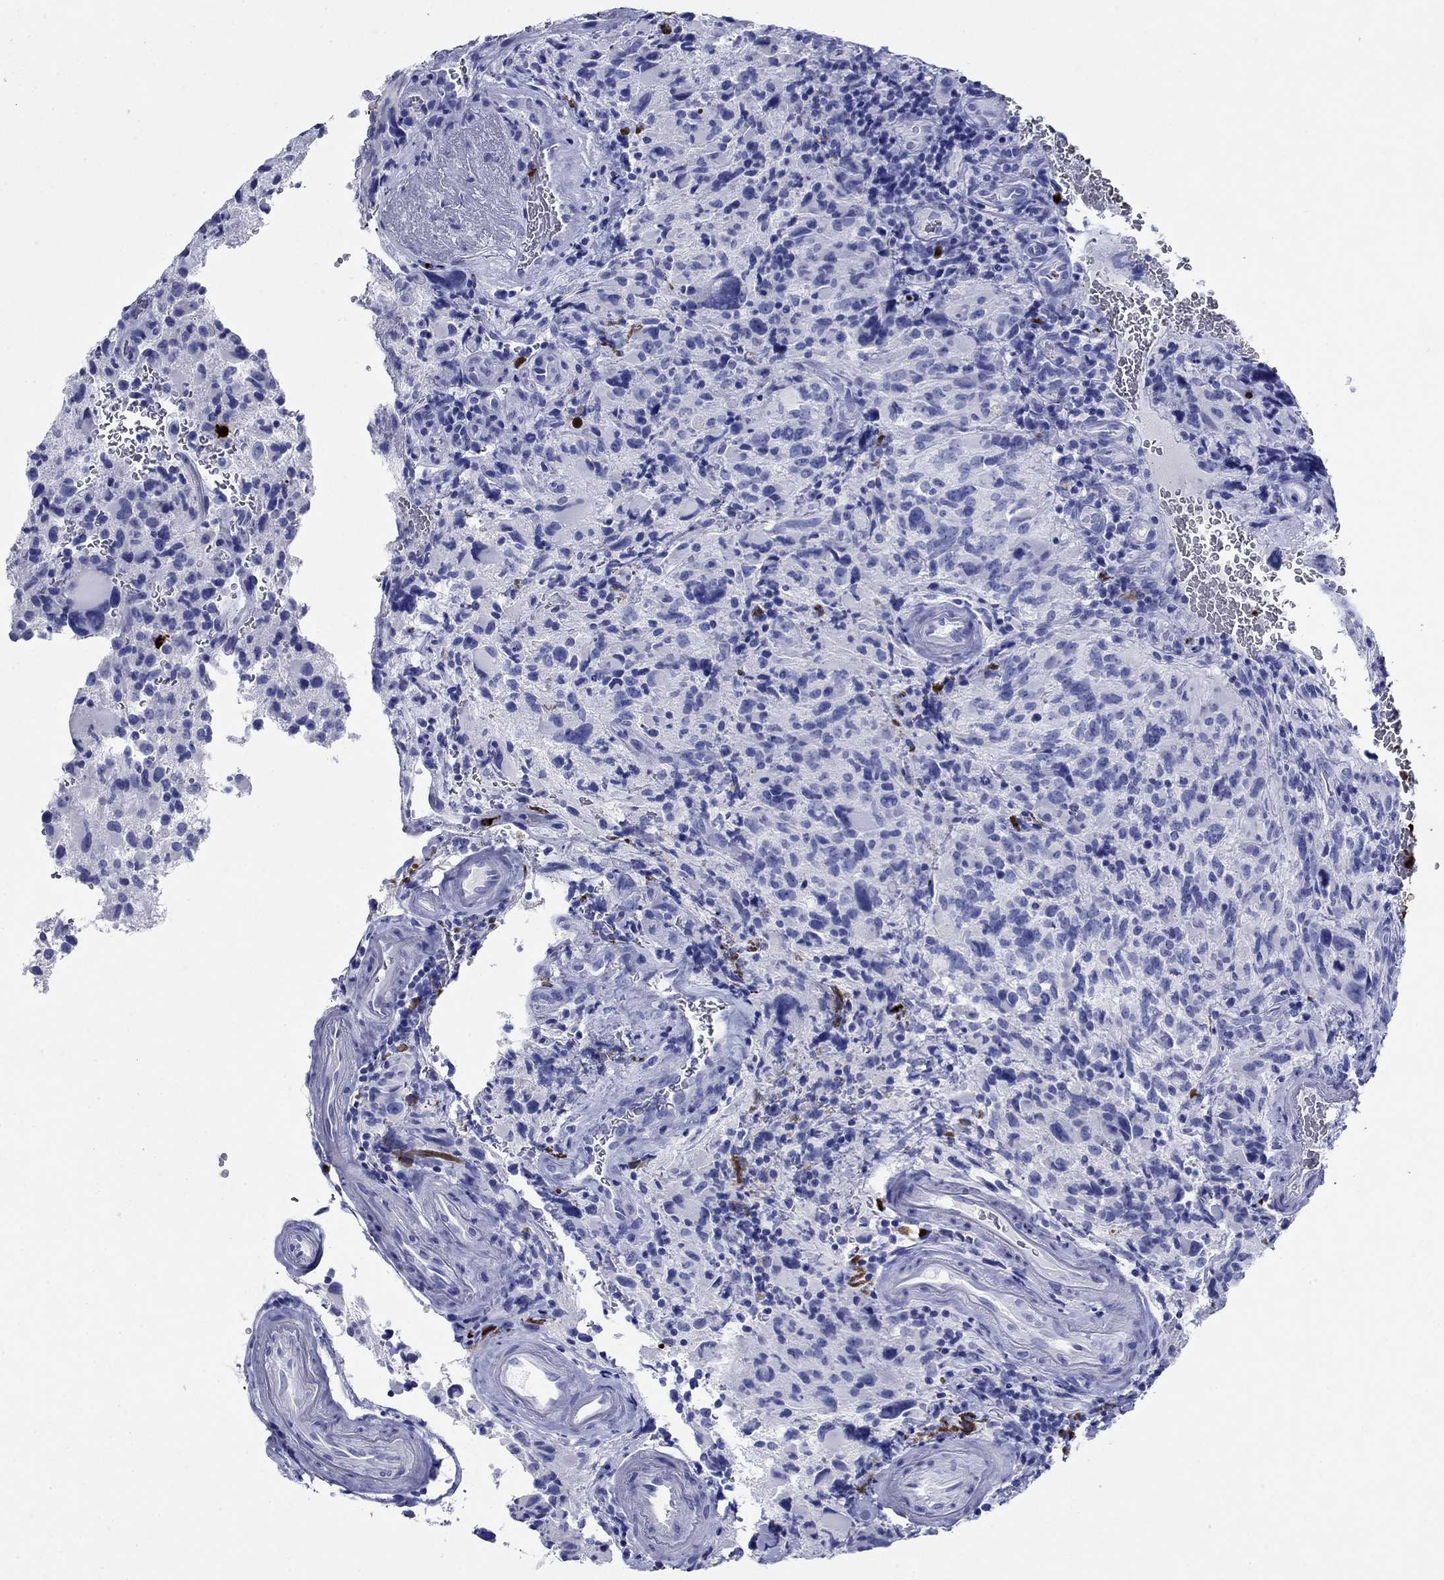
{"staining": {"intensity": "negative", "quantity": "none", "location": "none"}, "tissue": "glioma", "cell_type": "Tumor cells", "image_type": "cancer", "snomed": [{"axis": "morphology", "description": "Glioma, malignant, NOS"}, {"axis": "morphology", "description": "Glioma, malignant, High grade"}, {"axis": "topography", "description": "Brain"}], "caption": "The micrograph exhibits no staining of tumor cells in high-grade glioma (malignant).", "gene": "AZU1", "patient": {"sex": "female", "age": 71}}